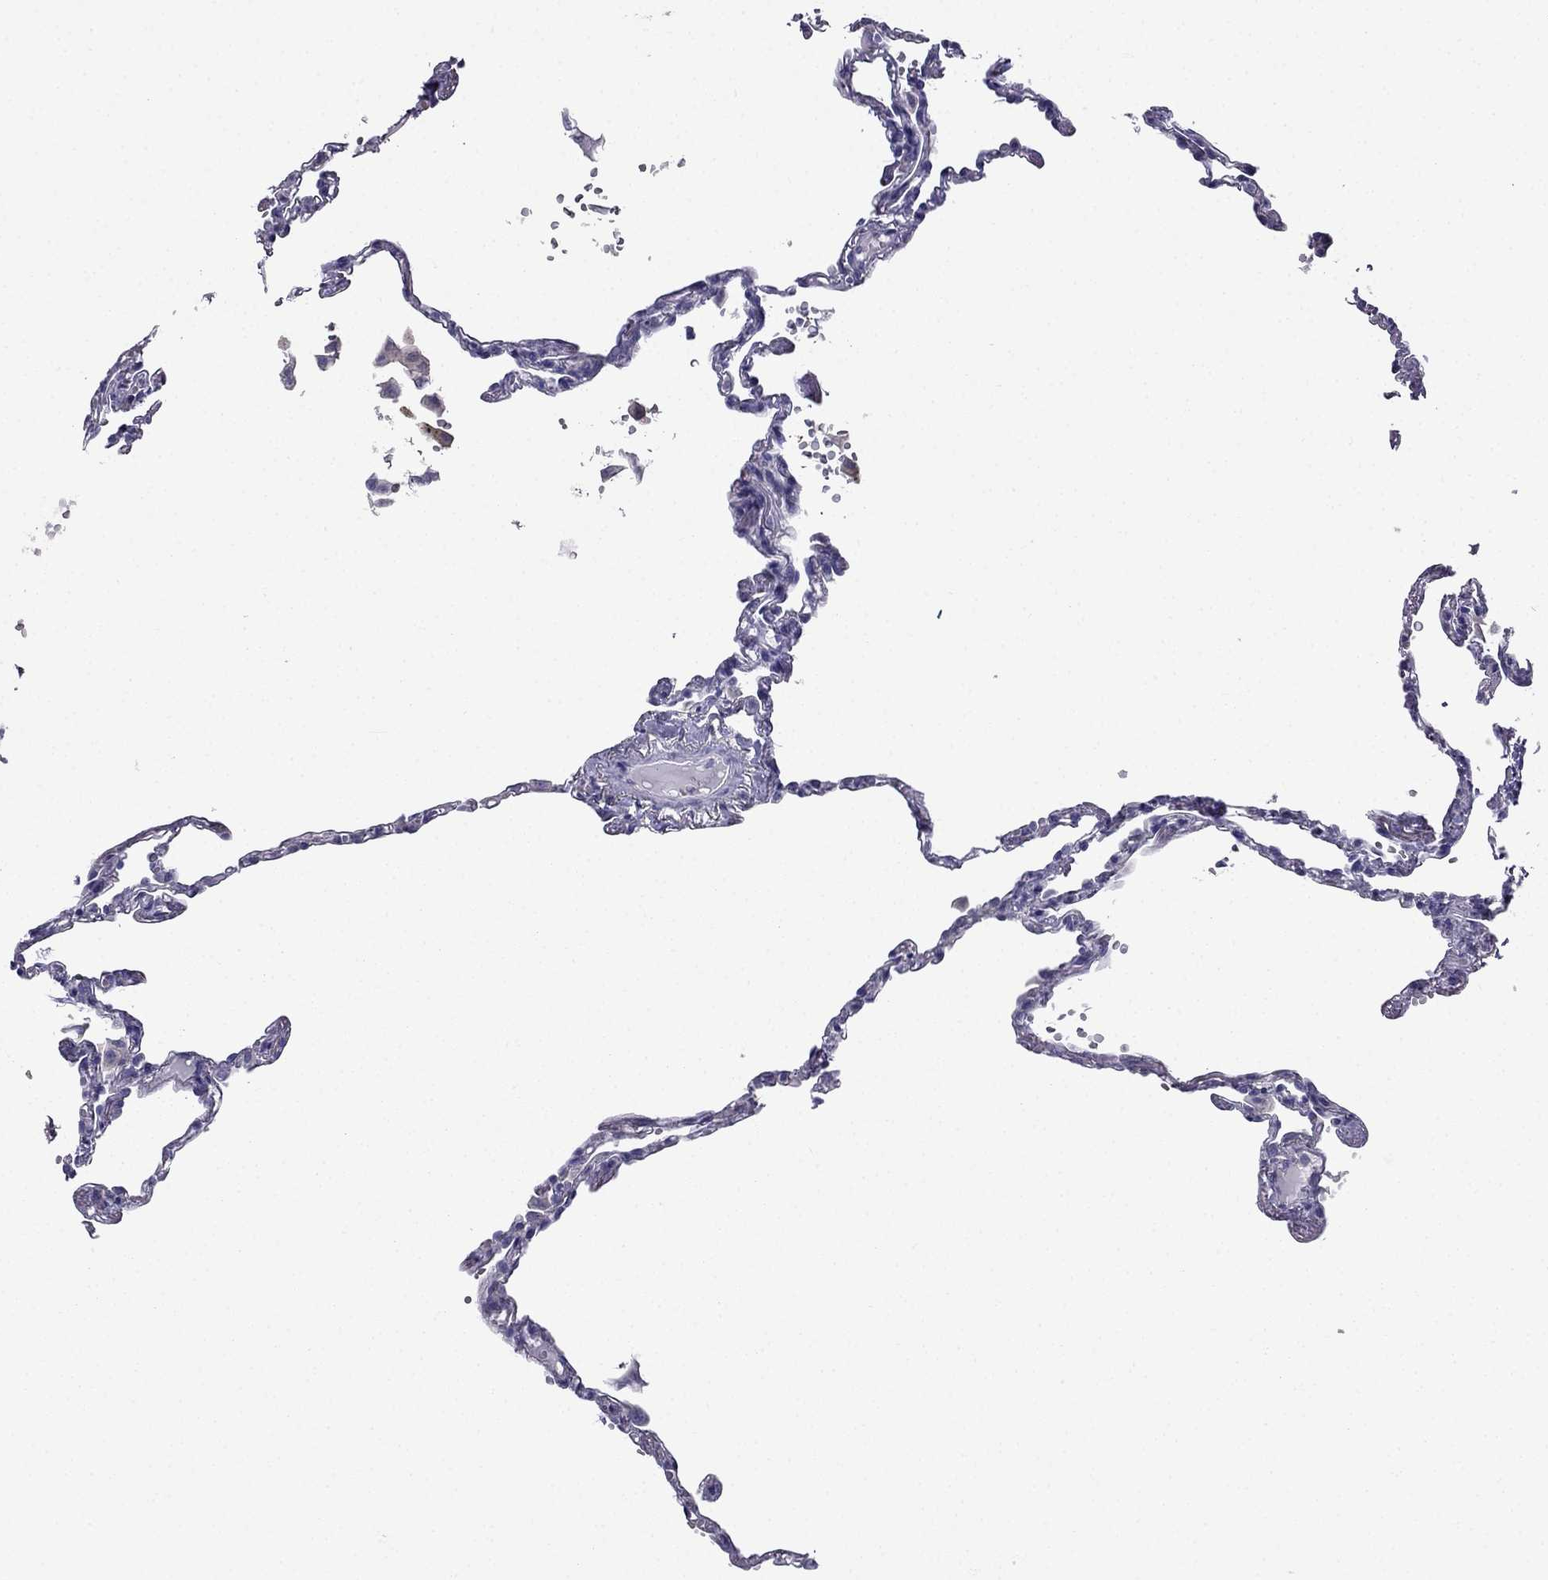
{"staining": {"intensity": "negative", "quantity": "none", "location": "none"}, "tissue": "lung", "cell_type": "Alveolar cells", "image_type": "normal", "snomed": [{"axis": "morphology", "description": "Normal tissue, NOS"}, {"axis": "topography", "description": "Lung"}], "caption": "Immunohistochemistry of benign lung demonstrates no staining in alveolar cells.", "gene": "SCNN1D", "patient": {"sex": "male", "age": 78}}